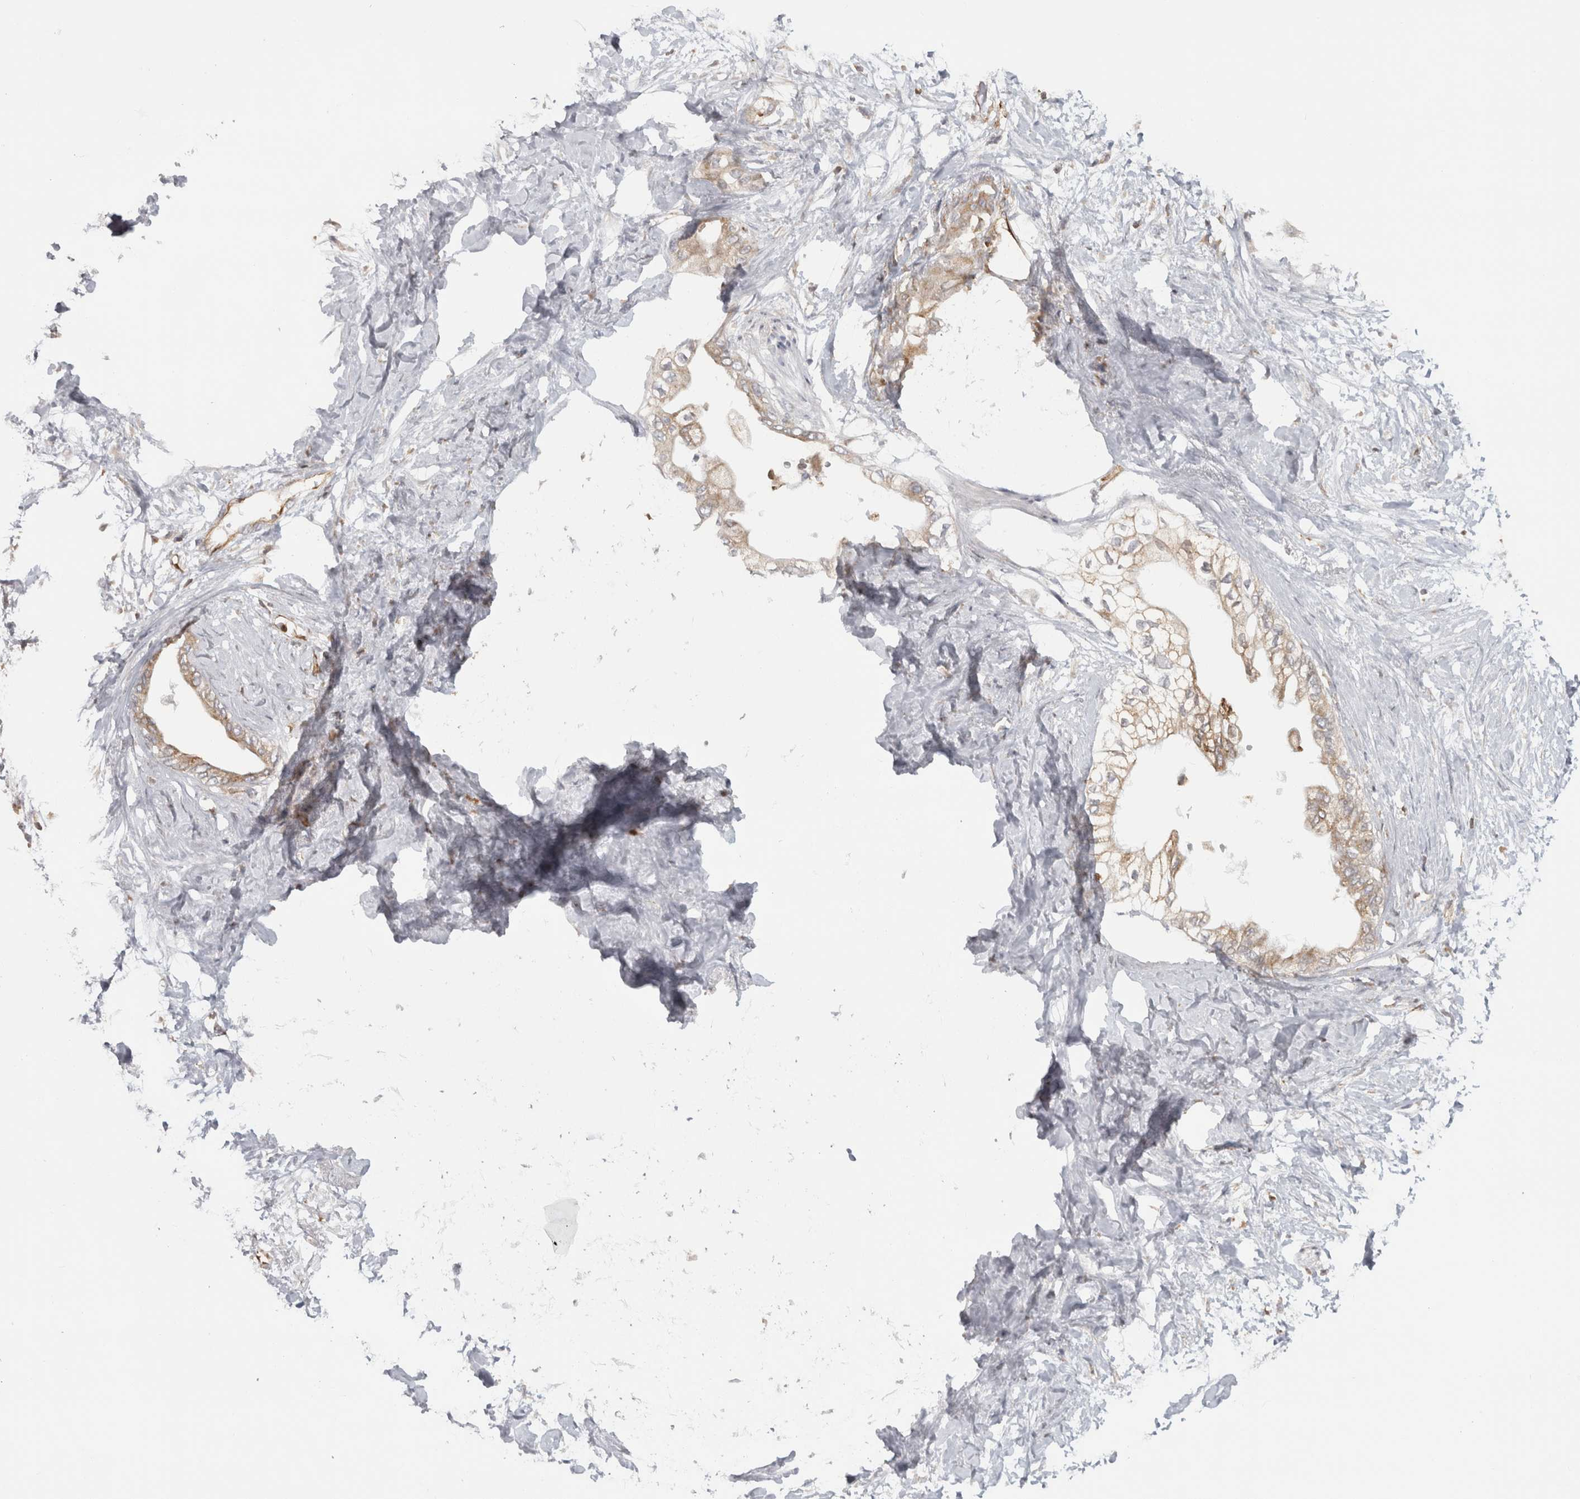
{"staining": {"intensity": "weak", "quantity": "25%-75%", "location": "cytoplasmic/membranous"}, "tissue": "pancreatic cancer", "cell_type": "Tumor cells", "image_type": "cancer", "snomed": [{"axis": "morphology", "description": "Normal tissue, NOS"}, {"axis": "morphology", "description": "Adenocarcinoma, NOS"}, {"axis": "topography", "description": "Pancreas"}, {"axis": "topography", "description": "Duodenum"}], "caption": "A low amount of weak cytoplasmic/membranous expression is present in approximately 25%-75% of tumor cells in pancreatic cancer (adenocarcinoma) tissue.", "gene": "HLA-E", "patient": {"sex": "female", "age": 60}}